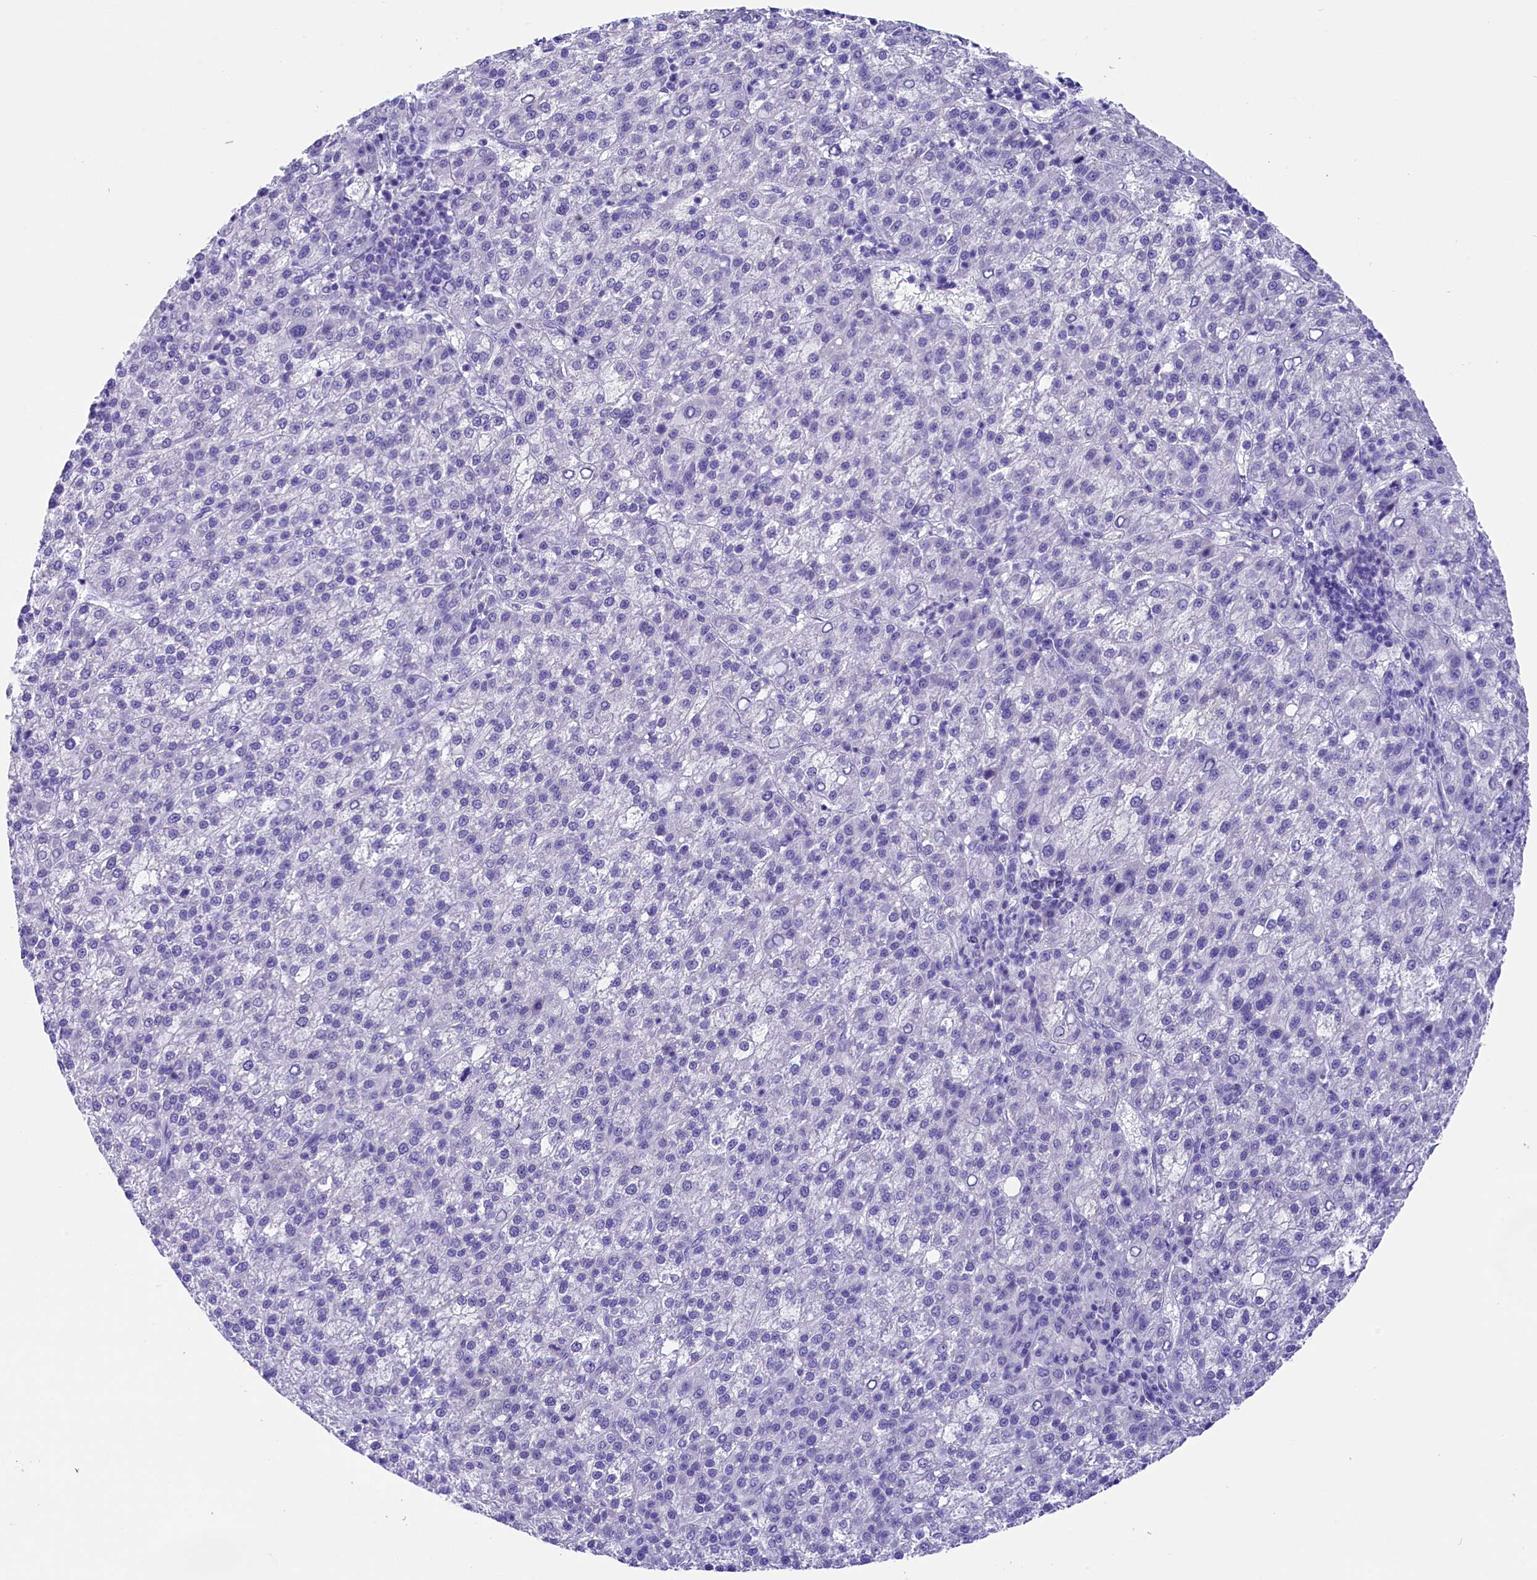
{"staining": {"intensity": "negative", "quantity": "none", "location": "none"}, "tissue": "liver cancer", "cell_type": "Tumor cells", "image_type": "cancer", "snomed": [{"axis": "morphology", "description": "Carcinoma, Hepatocellular, NOS"}, {"axis": "topography", "description": "Liver"}], "caption": "DAB immunohistochemical staining of liver cancer displays no significant expression in tumor cells.", "gene": "SKIDA1", "patient": {"sex": "female", "age": 58}}